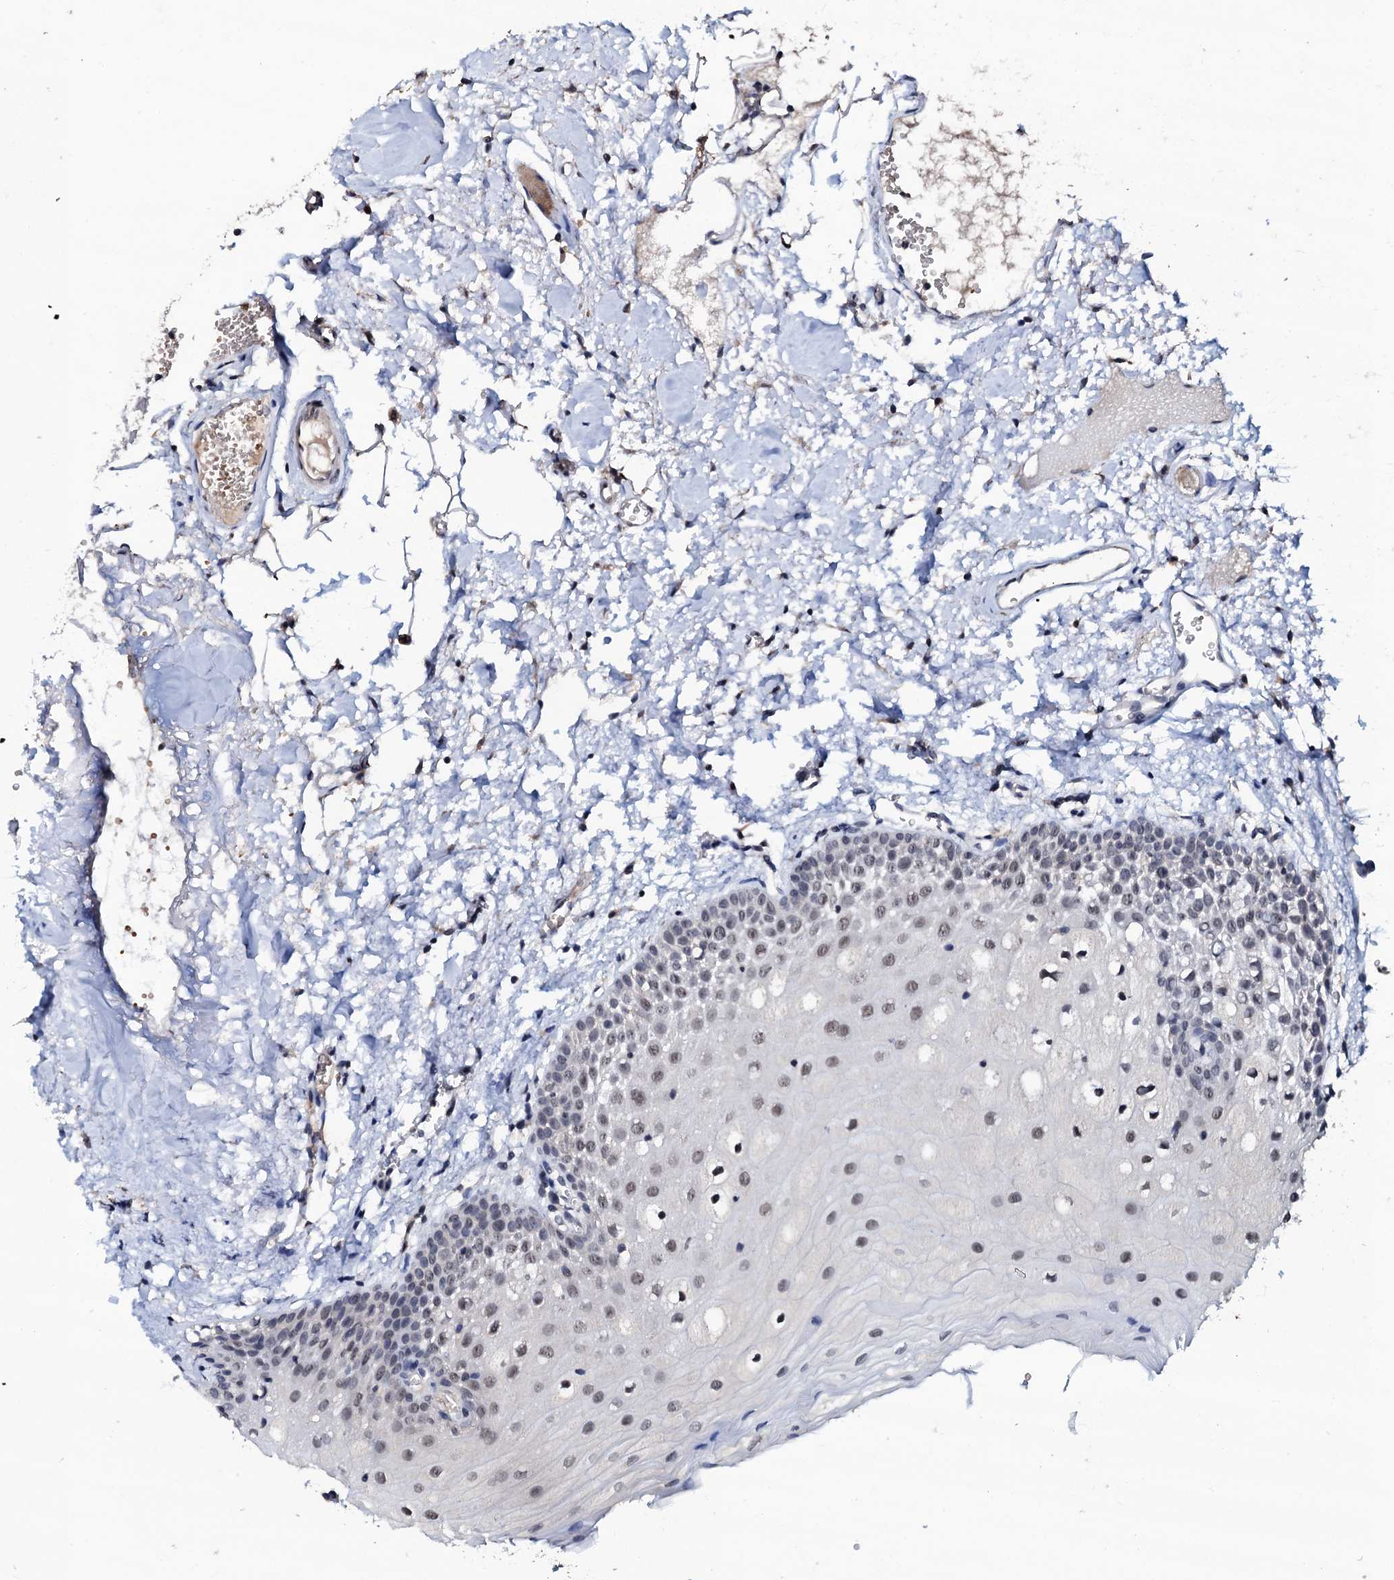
{"staining": {"intensity": "weak", "quantity": "<25%", "location": "nuclear"}, "tissue": "oral mucosa", "cell_type": "Squamous epithelial cells", "image_type": "normal", "snomed": [{"axis": "morphology", "description": "Normal tissue, NOS"}, {"axis": "topography", "description": "Oral tissue"}, {"axis": "topography", "description": "Tounge, NOS"}], "caption": "A histopathology image of human oral mucosa is negative for staining in squamous epithelial cells. (DAB immunohistochemistry (IHC), high magnification).", "gene": "SUPT7L", "patient": {"sex": "female", "age": 73}}